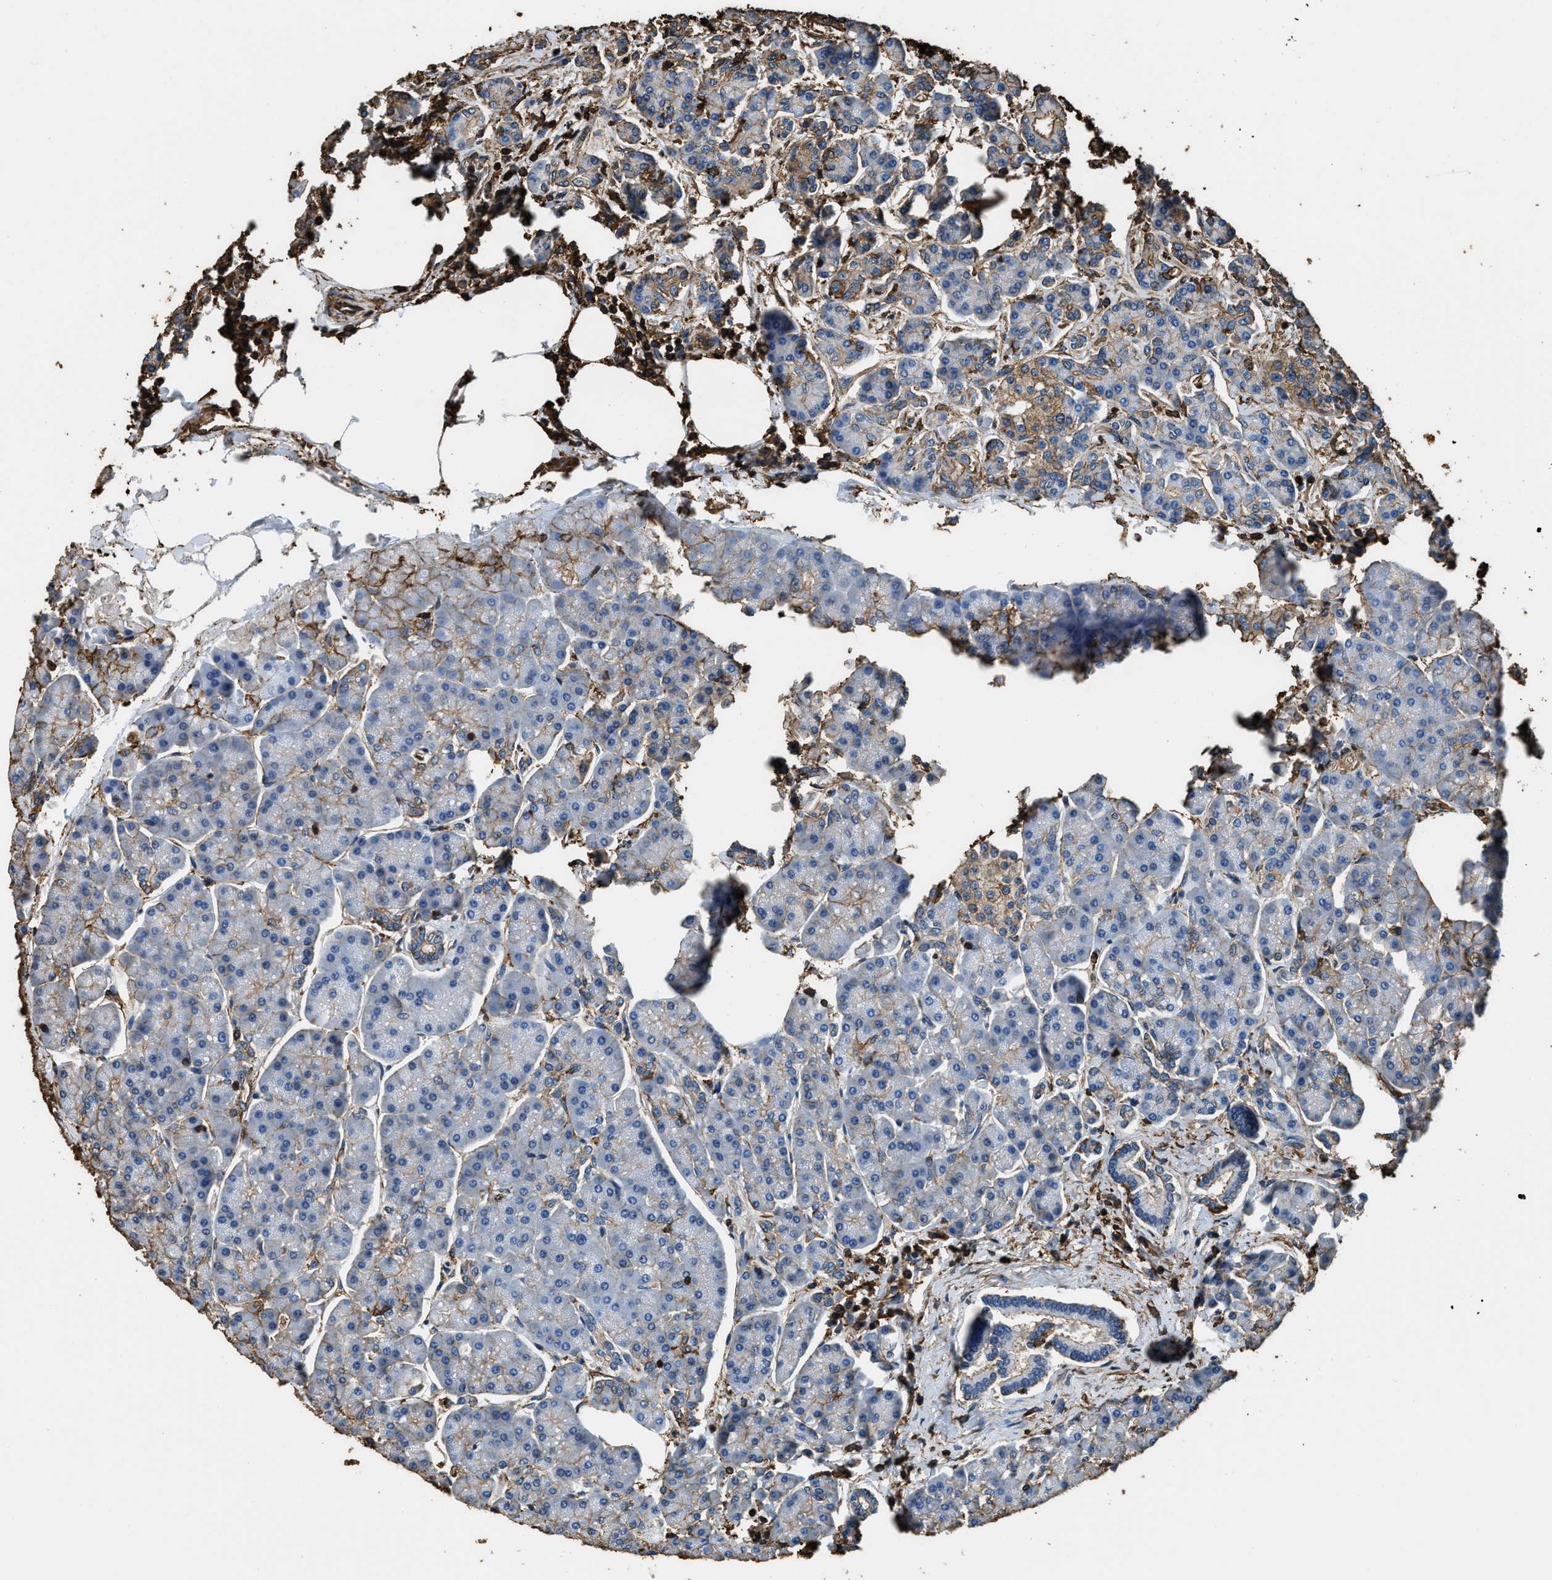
{"staining": {"intensity": "weak", "quantity": "25%-75%", "location": "cytoplasmic/membranous"}, "tissue": "pancreas", "cell_type": "Exocrine glandular cells", "image_type": "normal", "snomed": [{"axis": "morphology", "description": "Normal tissue, NOS"}, {"axis": "topography", "description": "Pancreas"}], "caption": "A high-resolution image shows IHC staining of unremarkable pancreas, which displays weak cytoplasmic/membranous expression in about 25%-75% of exocrine glandular cells.", "gene": "ACCS", "patient": {"sex": "female", "age": 70}}